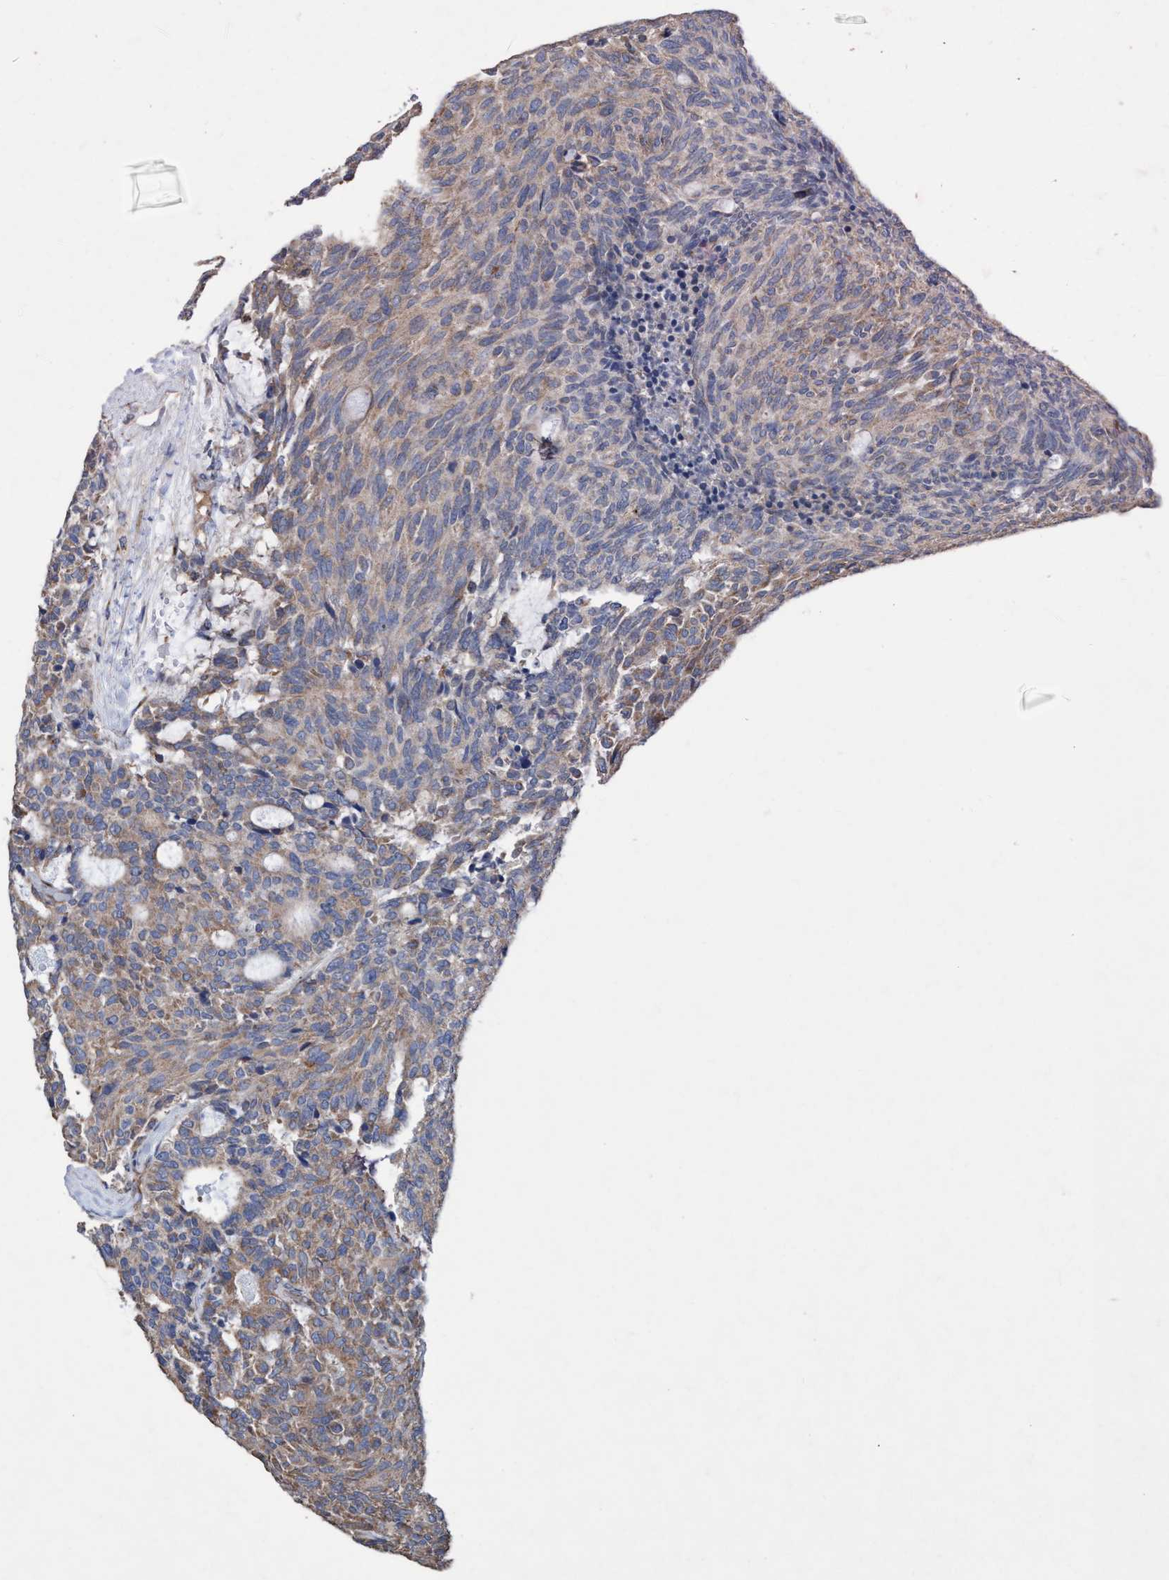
{"staining": {"intensity": "weak", "quantity": ">75%", "location": "cytoplasmic/membranous"}, "tissue": "carcinoid", "cell_type": "Tumor cells", "image_type": "cancer", "snomed": [{"axis": "morphology", "description": "Carcinoid, malignant, NOS"}, {"axis": "topography", "description": "Pancreas"}], "caption": "Carcinoid tissue displays weak cytoplasmic/membranous positivity in approximately >75% of tumor cells, visualized by immunohistochemistry.", "gene": "BICD2", "patient": {"sex": "female", "age": 54}}